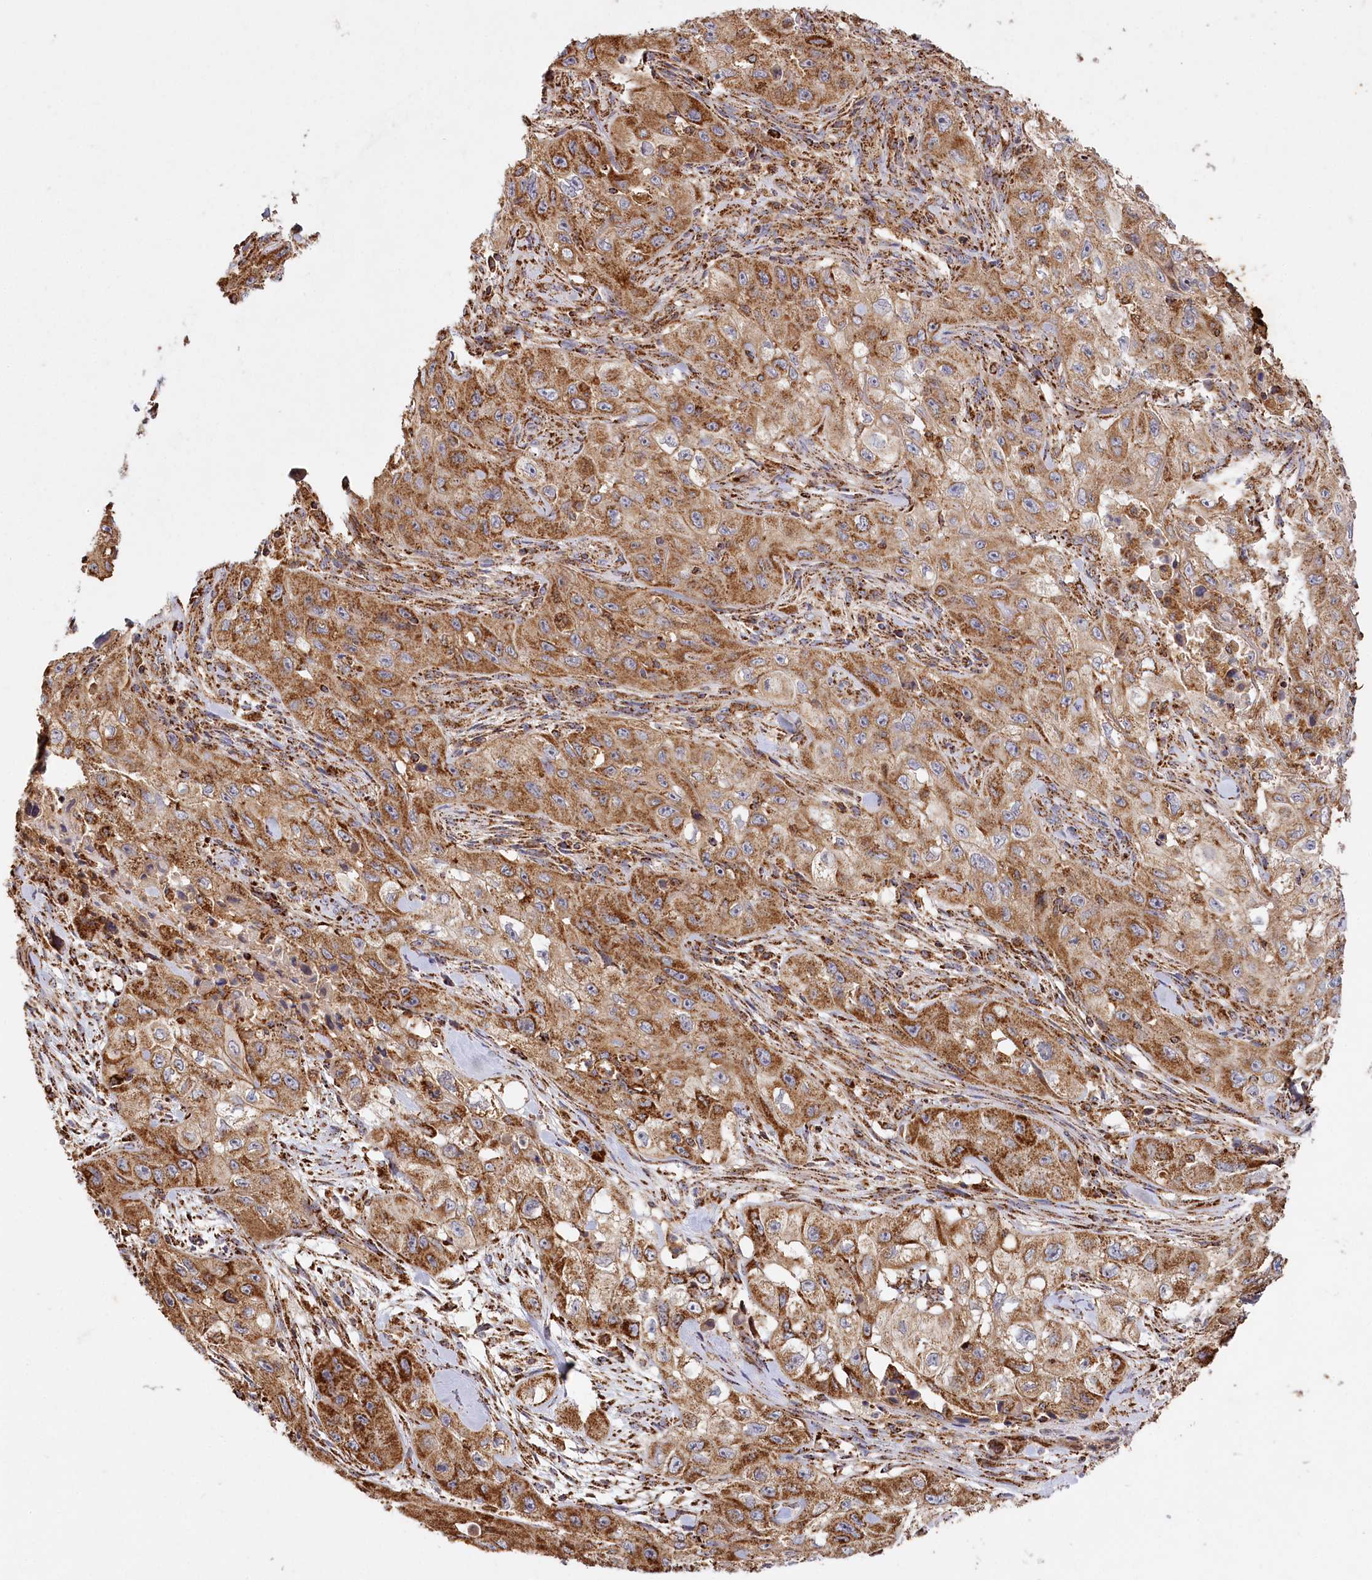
{"staining": {"intensity": "moderate", "quantity": ">75%", "location": "cytoplasmic/membranous"}, "tissue": "skin cancer", "cell_type": "Tumor cells", "image_type": "cancer", "snomed": [{"axis": "morphology", "description": "Squamous cell carcinoma, NOS"}, {"axis": "topography", "description": "Skin"}, {"axis": "topography", "description": "Subcutis"}], "caption": "This histopathology image exhibits skin cancer stained with immunohistochemistry (IHC) to label a protein in brown. The cytoplasmic/membranous of tumor cells show moderate positivity for the protein. Nuclei are counter-stained blue.", "gene": "CARD19", "patient": {"sex": "male", "age": 73}}